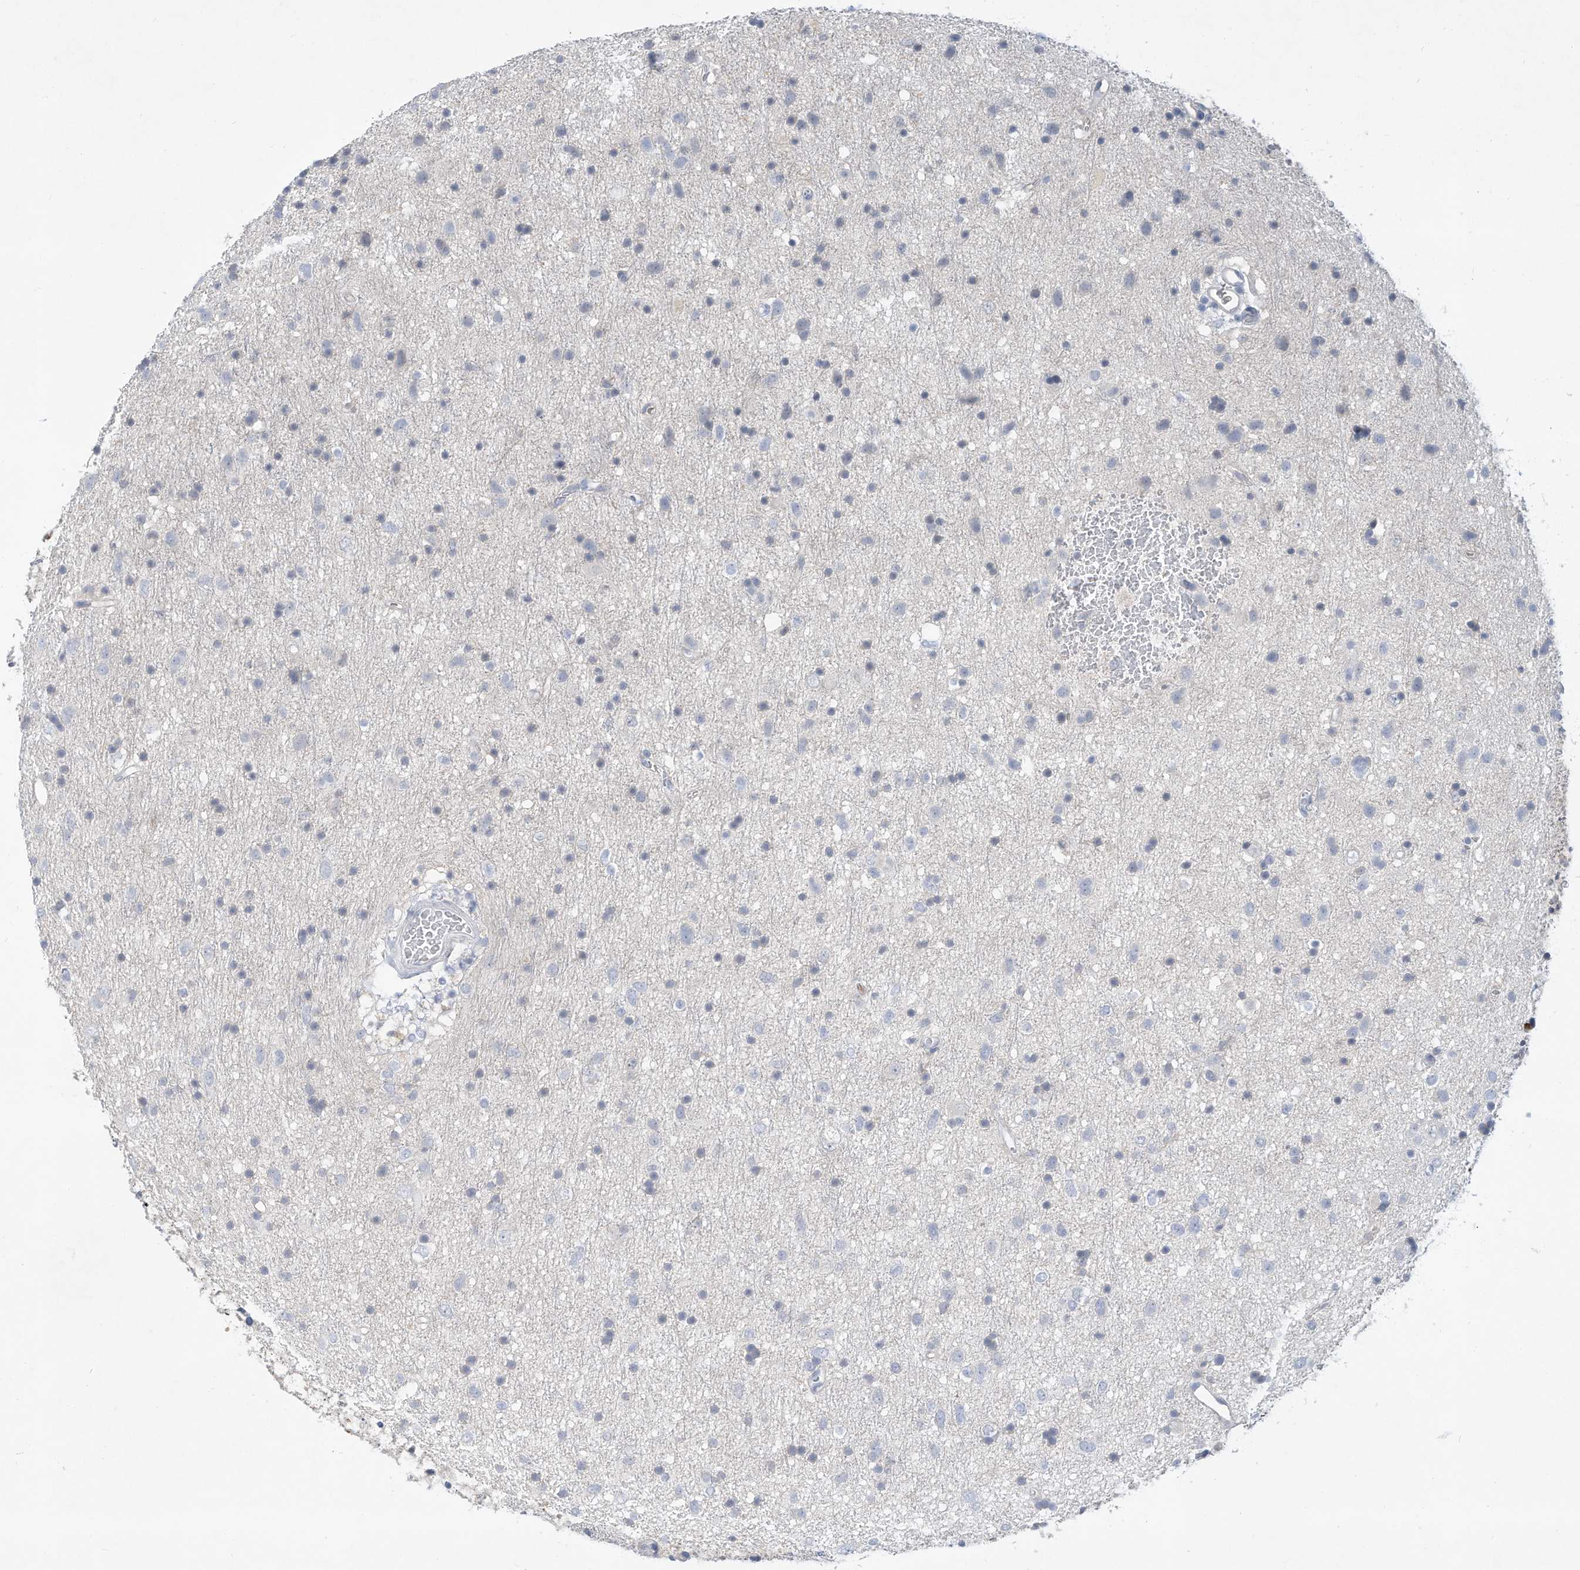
{"staining": {"intensity": "negative", "quantity": "none", "location": "none"}, "tissue": "glioma", "cell_type": "Tumor cells", "image_type": "cancer", "snomed": [{"axis": "morphology", "description": "Glioma, malignant, Low grade"}, {"axis": "topography", "description": "Brain"}], "caption": "Tumor cells are negative for brown protein staining in glioma.", "gene": "HAS3", "patient": {"sex": "male", "age": 77}}